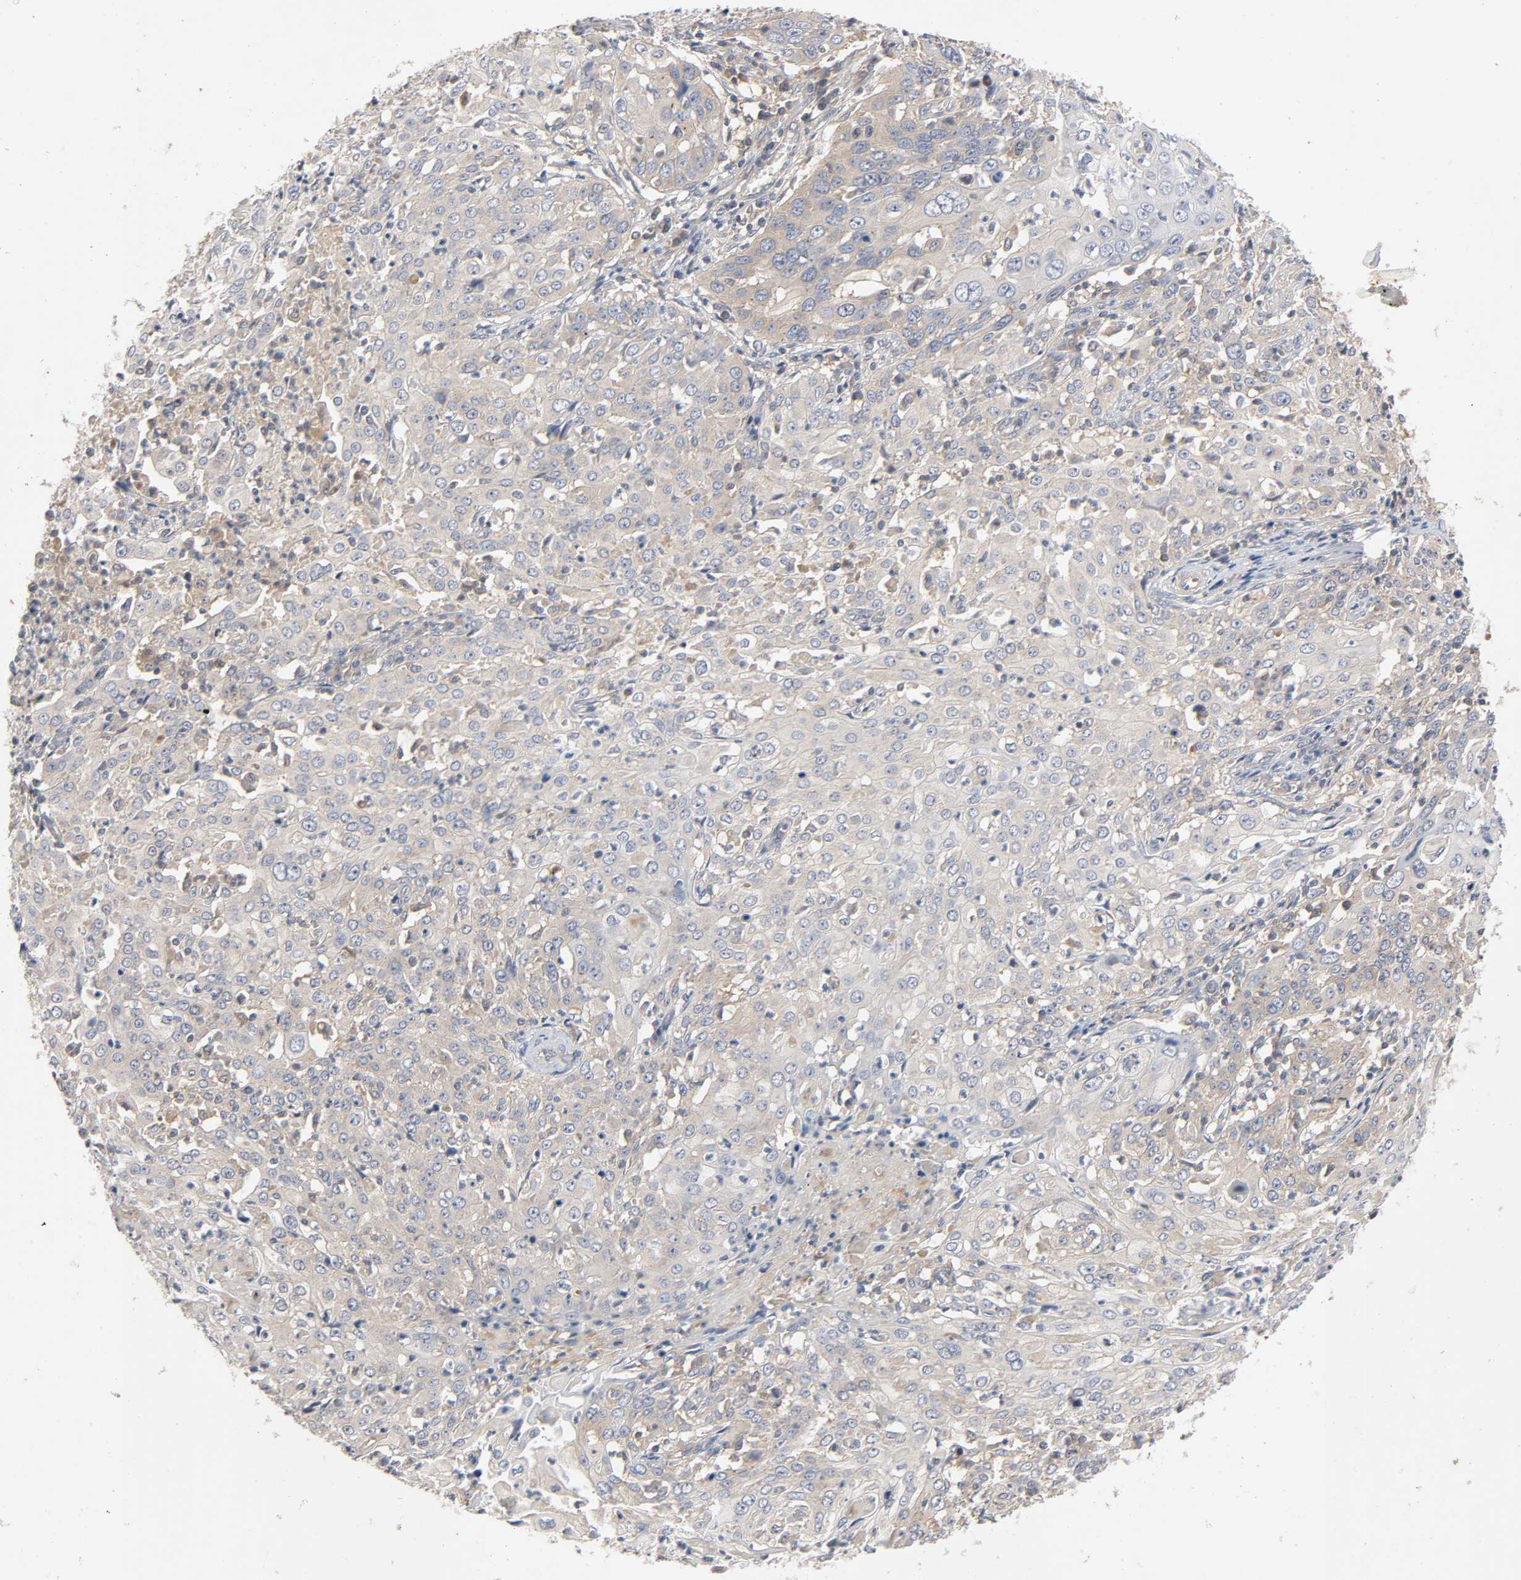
{"staining": {"intensity": "moderate", "quantity": ">75%", "location": "cytoplasmic/membranous"}, "tissue": "cervical cancer", "cell_type": "Tumor cells", "image_type": "cancer", "snomed": [{"axis": "morphology", "description": "Squamous cell carcinoma, NOS"}, {"axis": "topography", "description": "Cervix"}], "caption": "Cervical squamous cell carcinoma tissue exhibits moderate cytoplasmic/membranous staining in approximately >75% of tumor cells", "gene": "CPB2", "patient": {"sex": "female", "age": 39}}